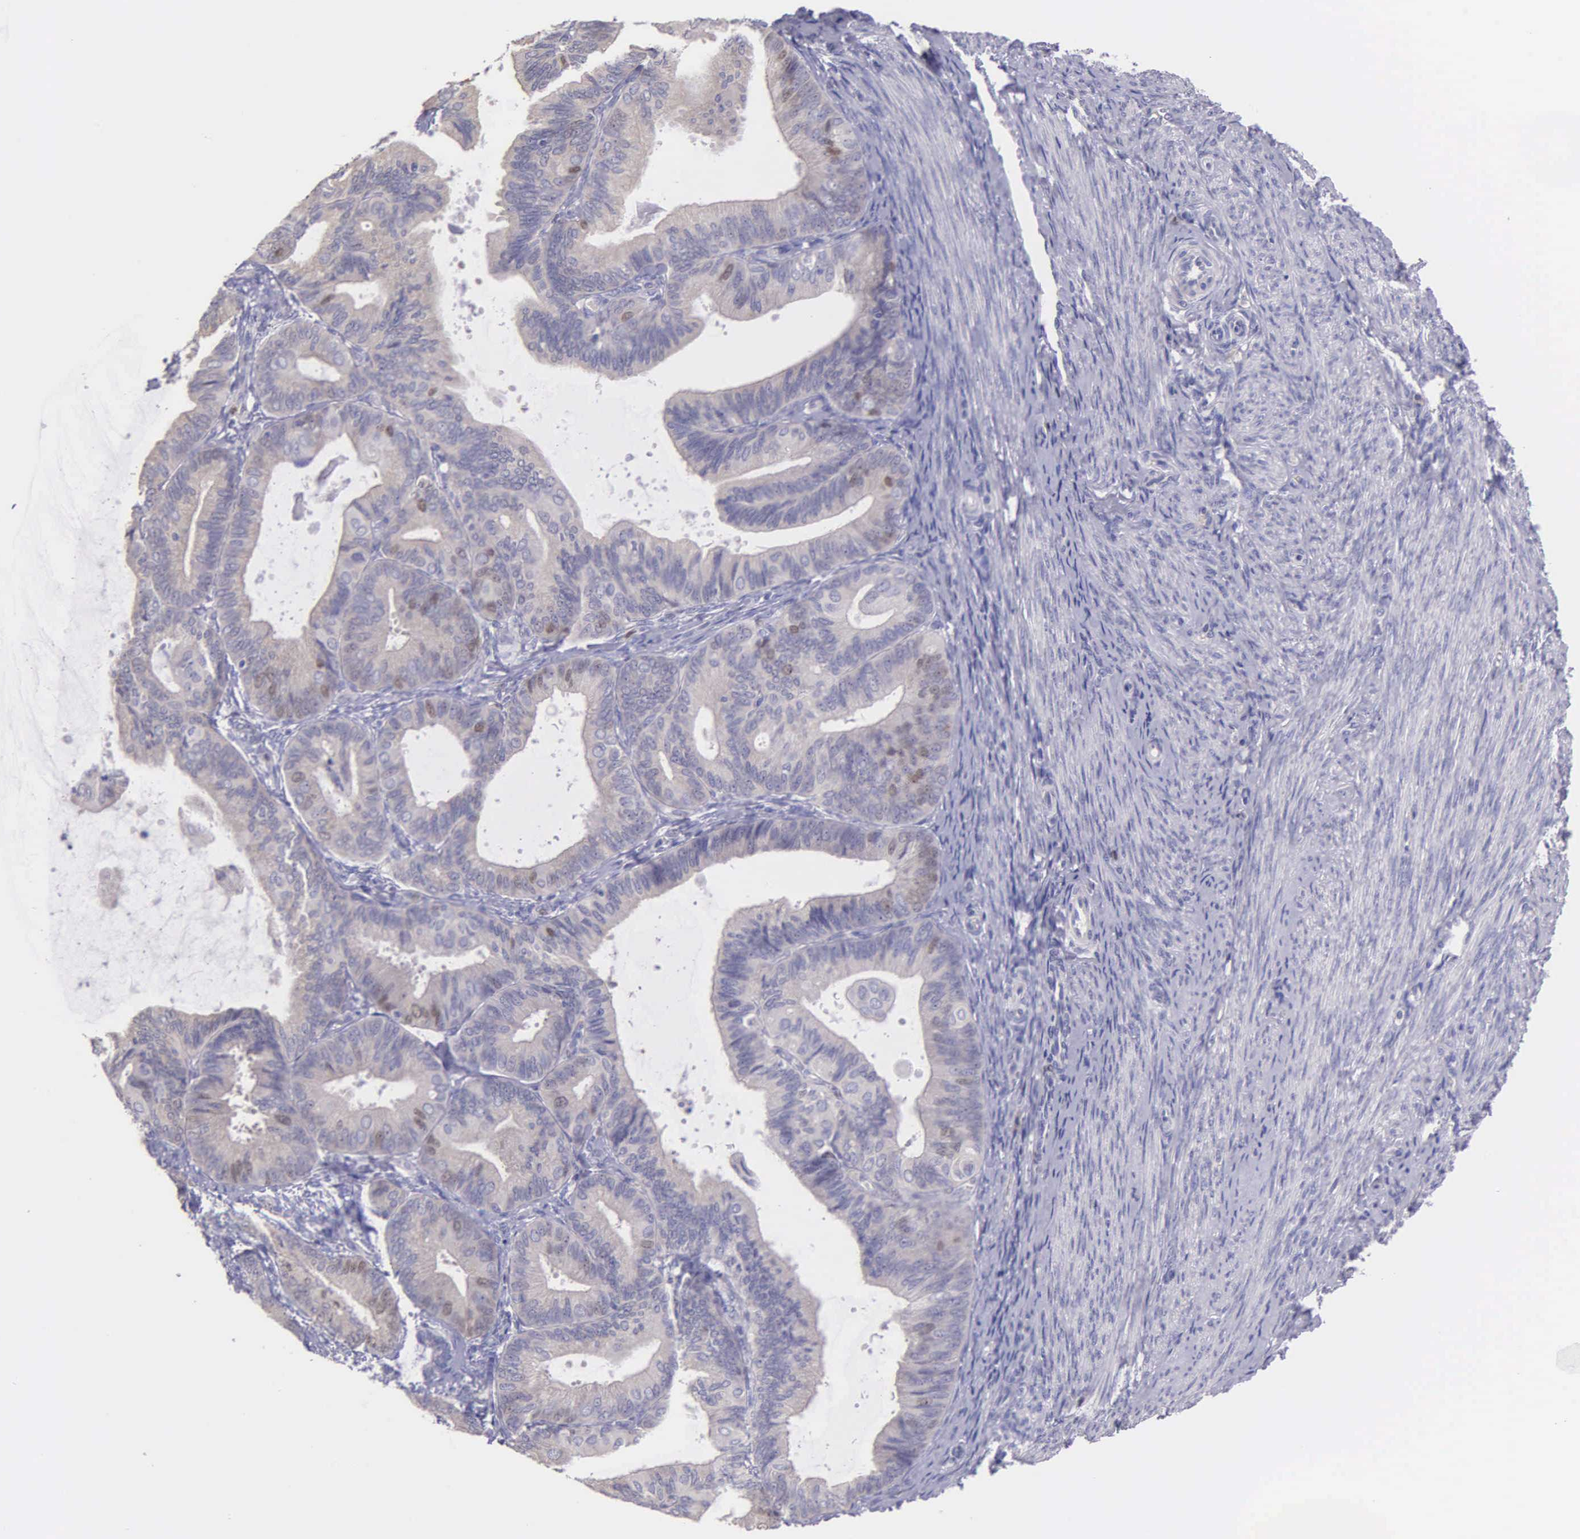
{"staining": {"intensity": "moderate", "quantity": "<25%", "location": "nuclear"}, "tissue": "endometrial cancer", "cell_type": "Tumor cells", "image_type": "cancer", "snomed": [{"axis": "morphology", "description": "Adenocarcinoma, NOS"}, {"axis": "topography", "description": "Endometrium"}], "caption": "DAB (3,3'-diaminobenzidine) immunohistochemical staining of human adenocarcinoma (endometrial) displays moderate nuclear protein expression in approximately <25% of tumor cells.", "gene": "MCM5", "patient": {"sex": "female", "age": 63}}